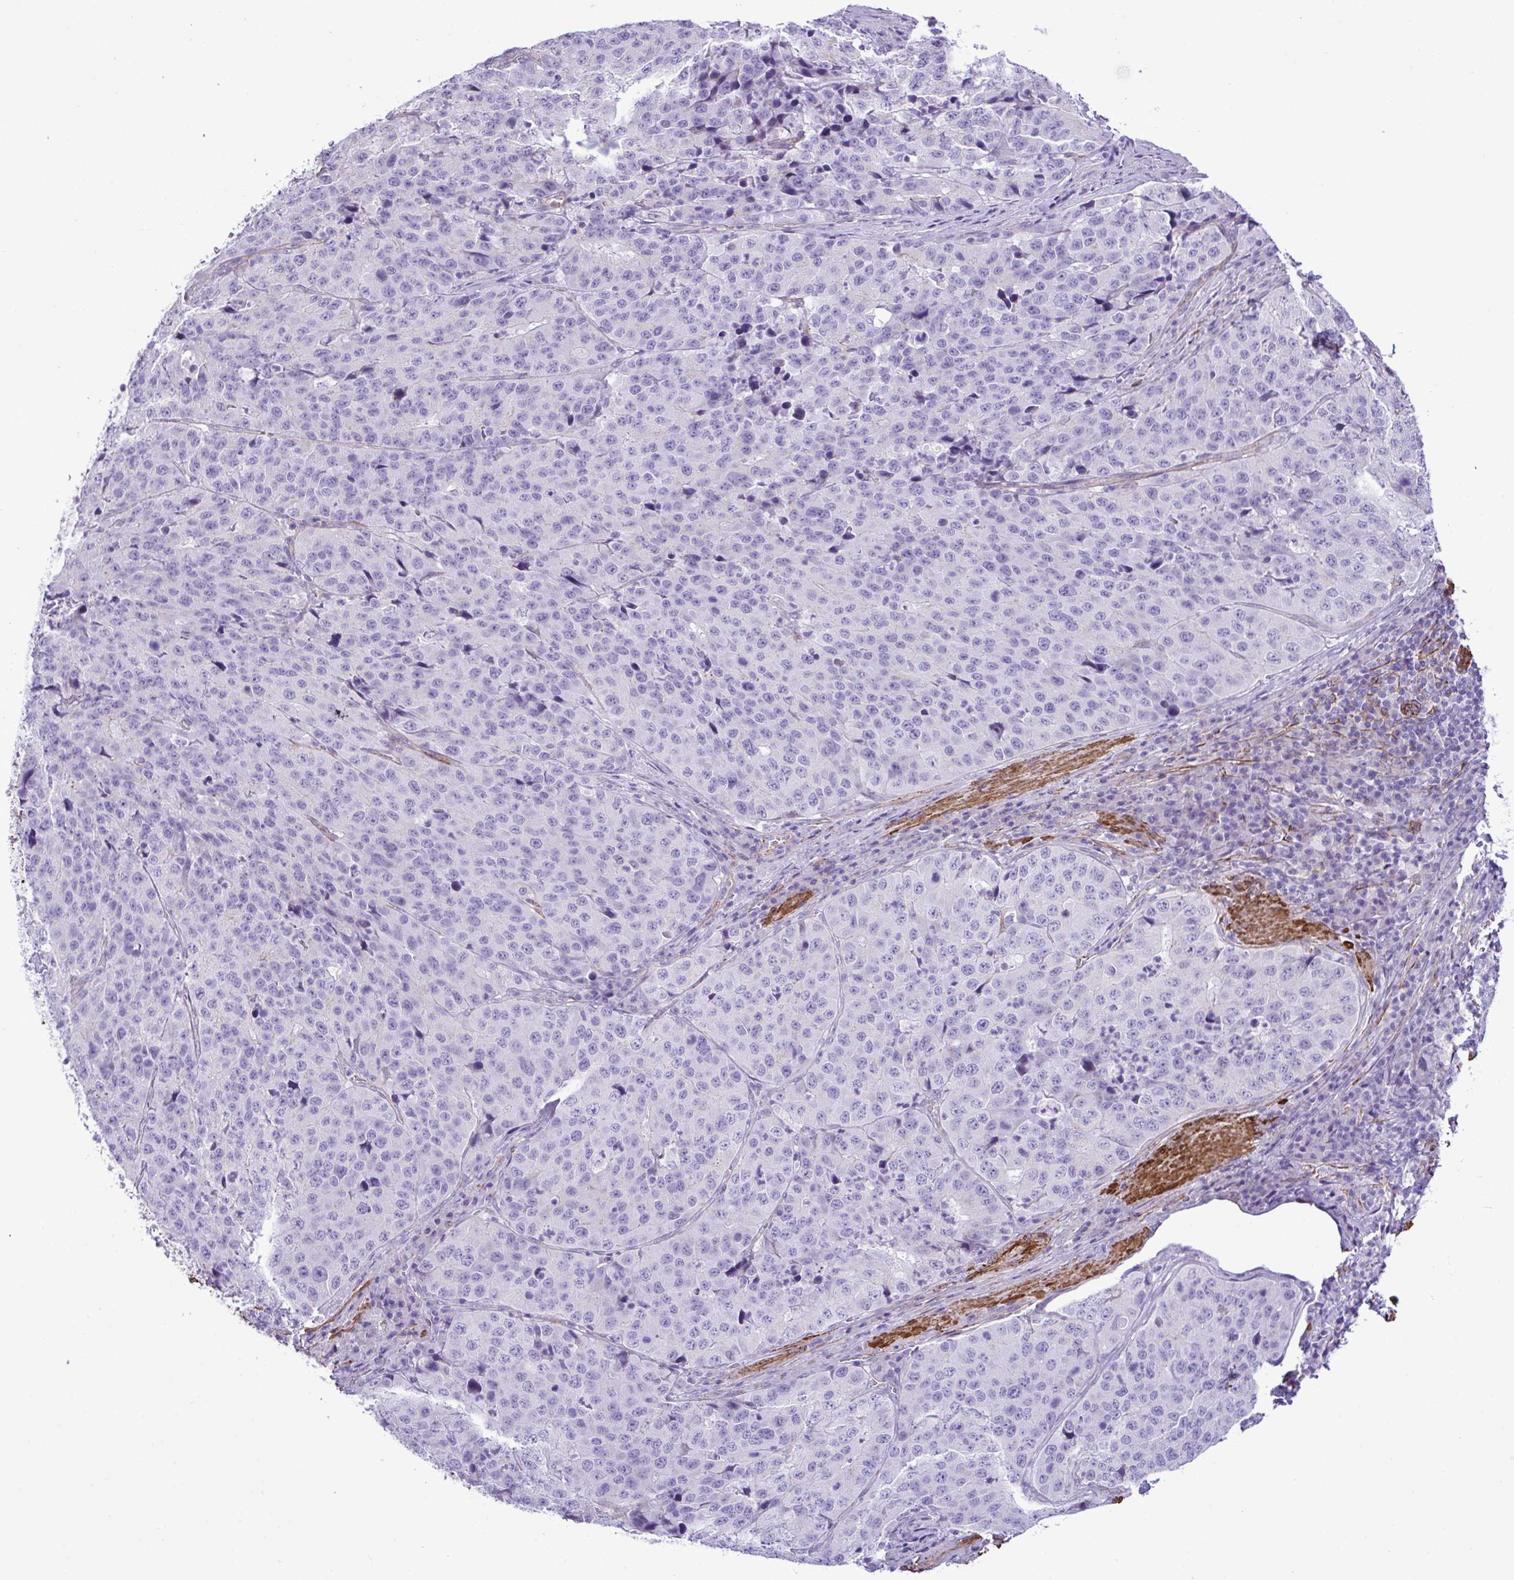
{"staining": {"intensity": "negative", "quantity": "none", "location": "none"}, "tissue": "stomach cancer", "cell_type": "Tumor cells", "image_type": "cancer", "snomed": [{"axis": "morphology", "description": "Adenocarcinoma, NOS"}, {"axis": "topography", "description": "Stomach"}], "caption": "This is an IHC micrograph of adenocarcinoma (stomach). There is no positivity in tumor cells.", "gene": "SYNPO2L", "patient": {"sex": "male", "age": 71}}